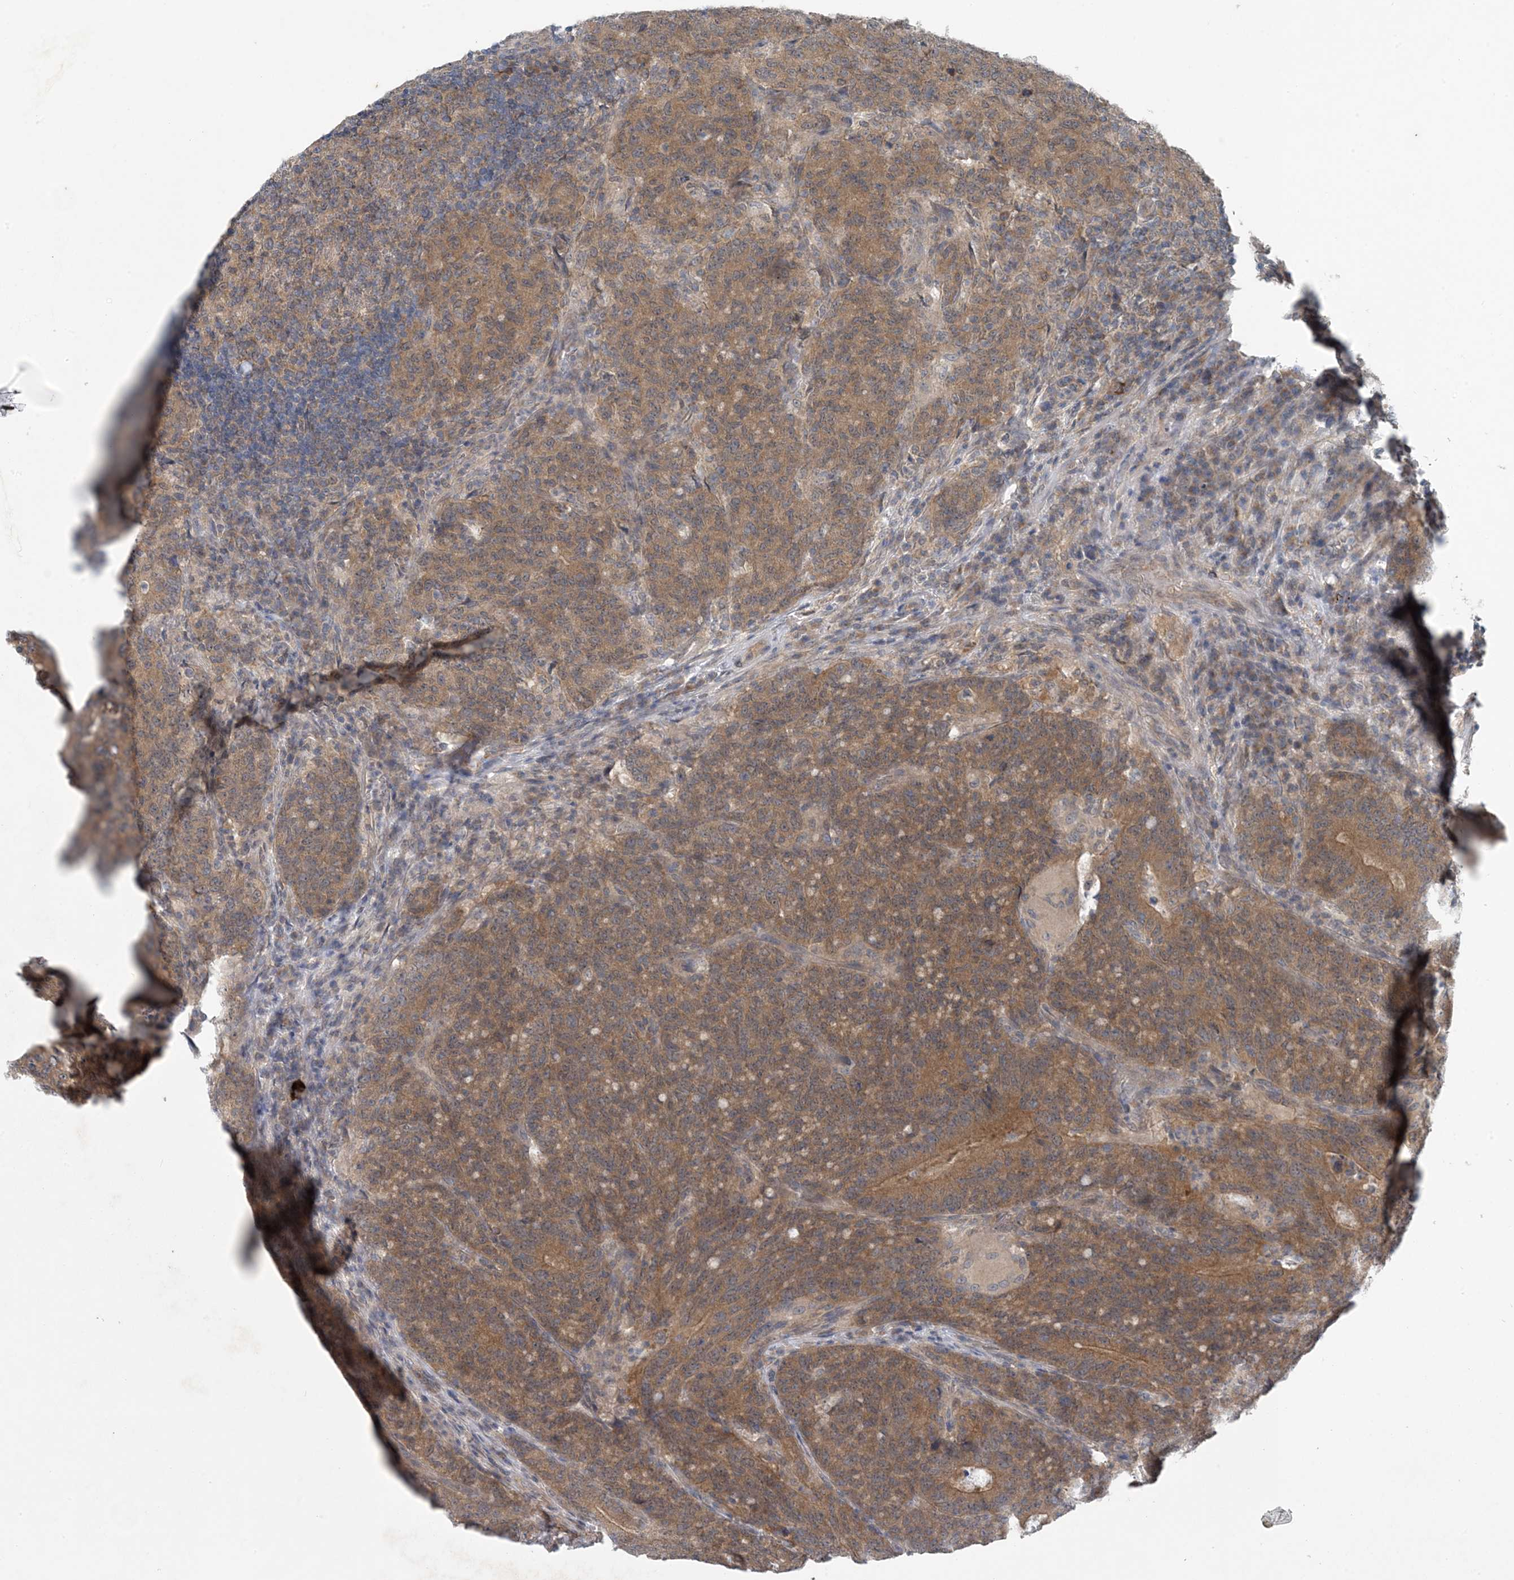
{"staining": {"intensity": "moderate", "quantity": ">75%", "location": "cytoplasmic/membranous"}, "tissue": "colorectal cancer", "cell_type": "Tumor cells", "image_type": "cancer", "snomed": [{"axis": "morphology", "description": "Normal tissue, NOS"}, {"axis": "morphology", "description": "Adenocarcinoma, NOS"}, {"axis": "topography", "description": "Colon"}], "caption": "Immunohistochemical staining of human colorectal cancer demonstrates medium levels of moderate cytoplasmic/membranous positivity in approximately >75% of tumor cells.", "gene": "HIKESHI", "patient": {"sex": "female", "age": 75}}